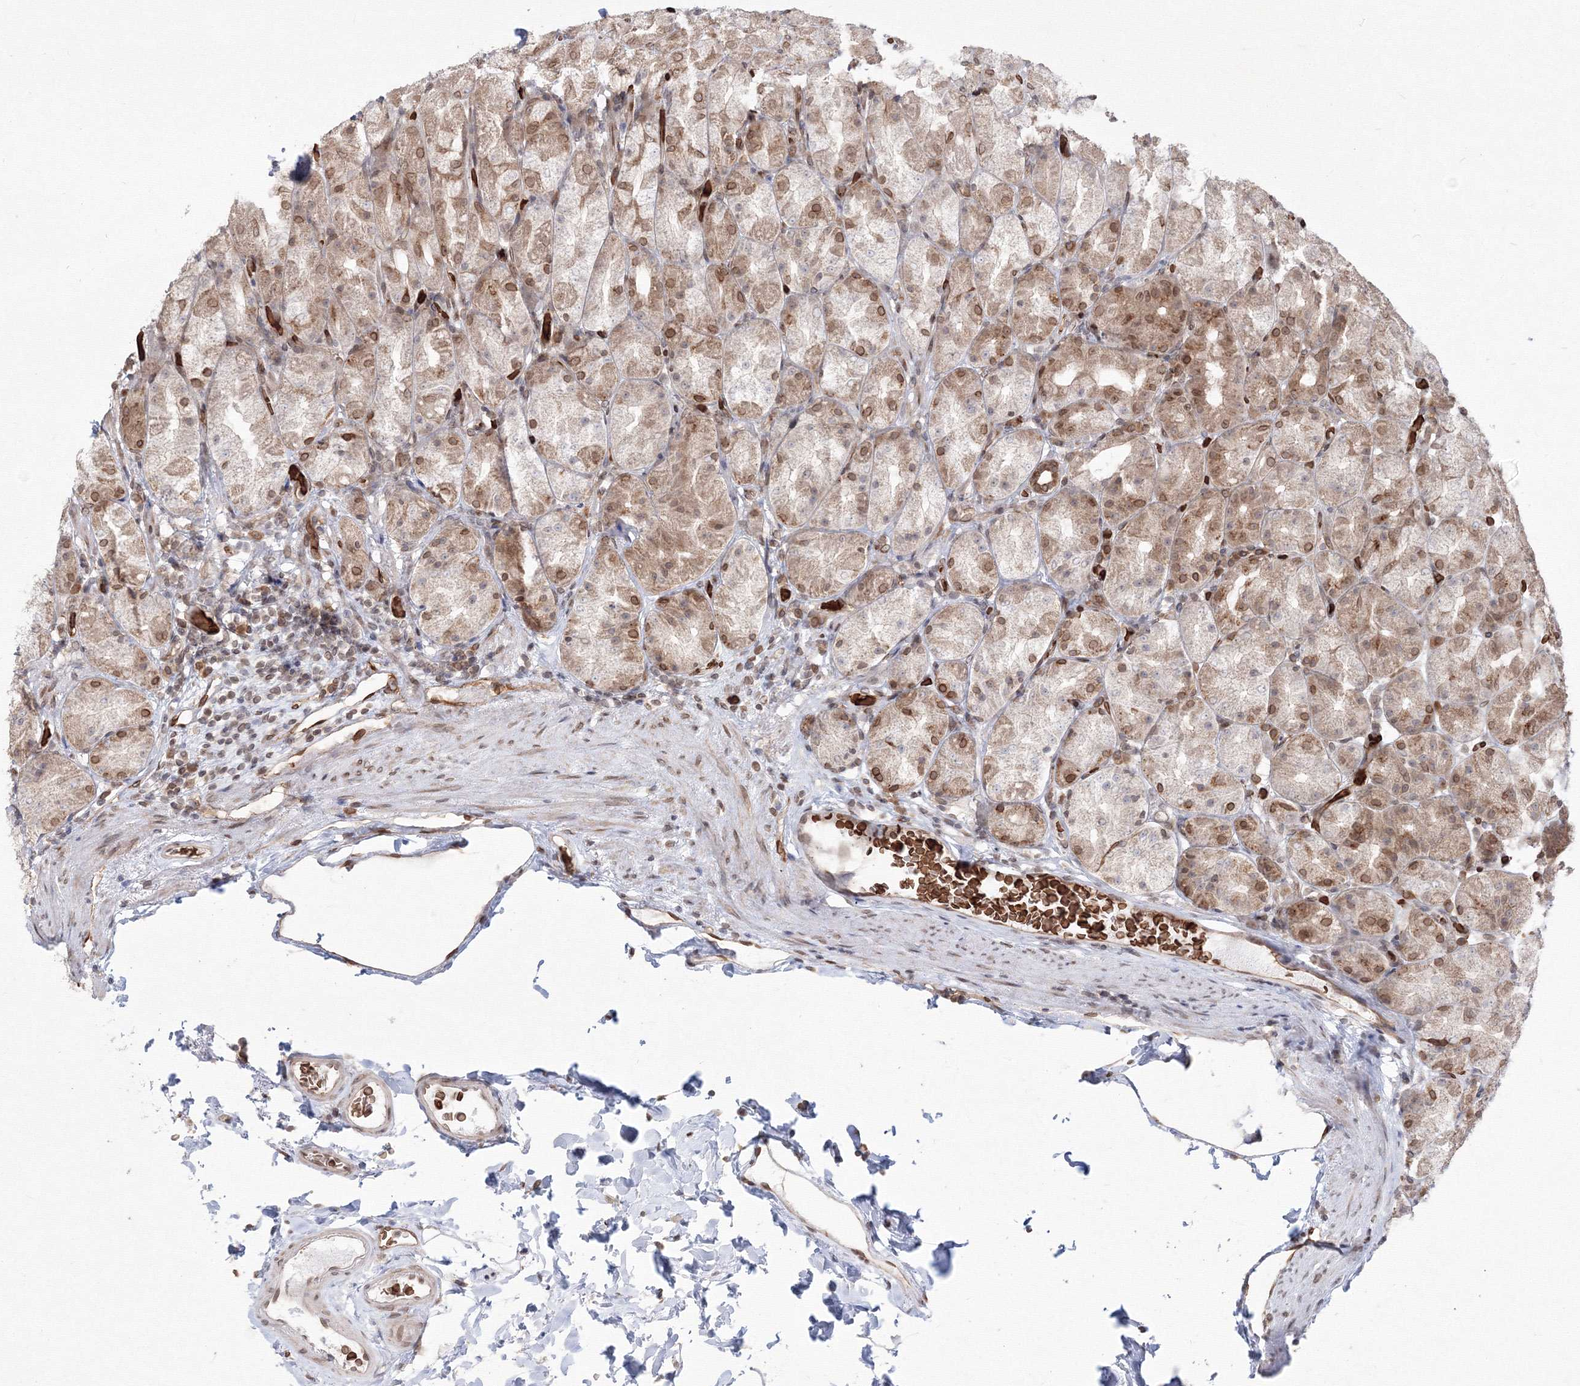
{"staining": {"intensity": "moderate", "quantity": "<25%", "location": "cytoplasmic/membranous,nuclear"}, "tissue": "stomach", "cell_type": "Glandular cells", "image_type": "normal", "snomed": [{"axis": "morphology", "description": "Normal tissue, NOS"}, {"axis": "topography", "description": "Stomach, upper"}], "caption": "Immunohistochemical staining of benign stomach shows moderate cytoplasmic/membranous,nuclear protein positivity in approximately <25% of glandular cells.", "gene": "DNAJB2", "patient": {"sex": "male", "age": 68}}